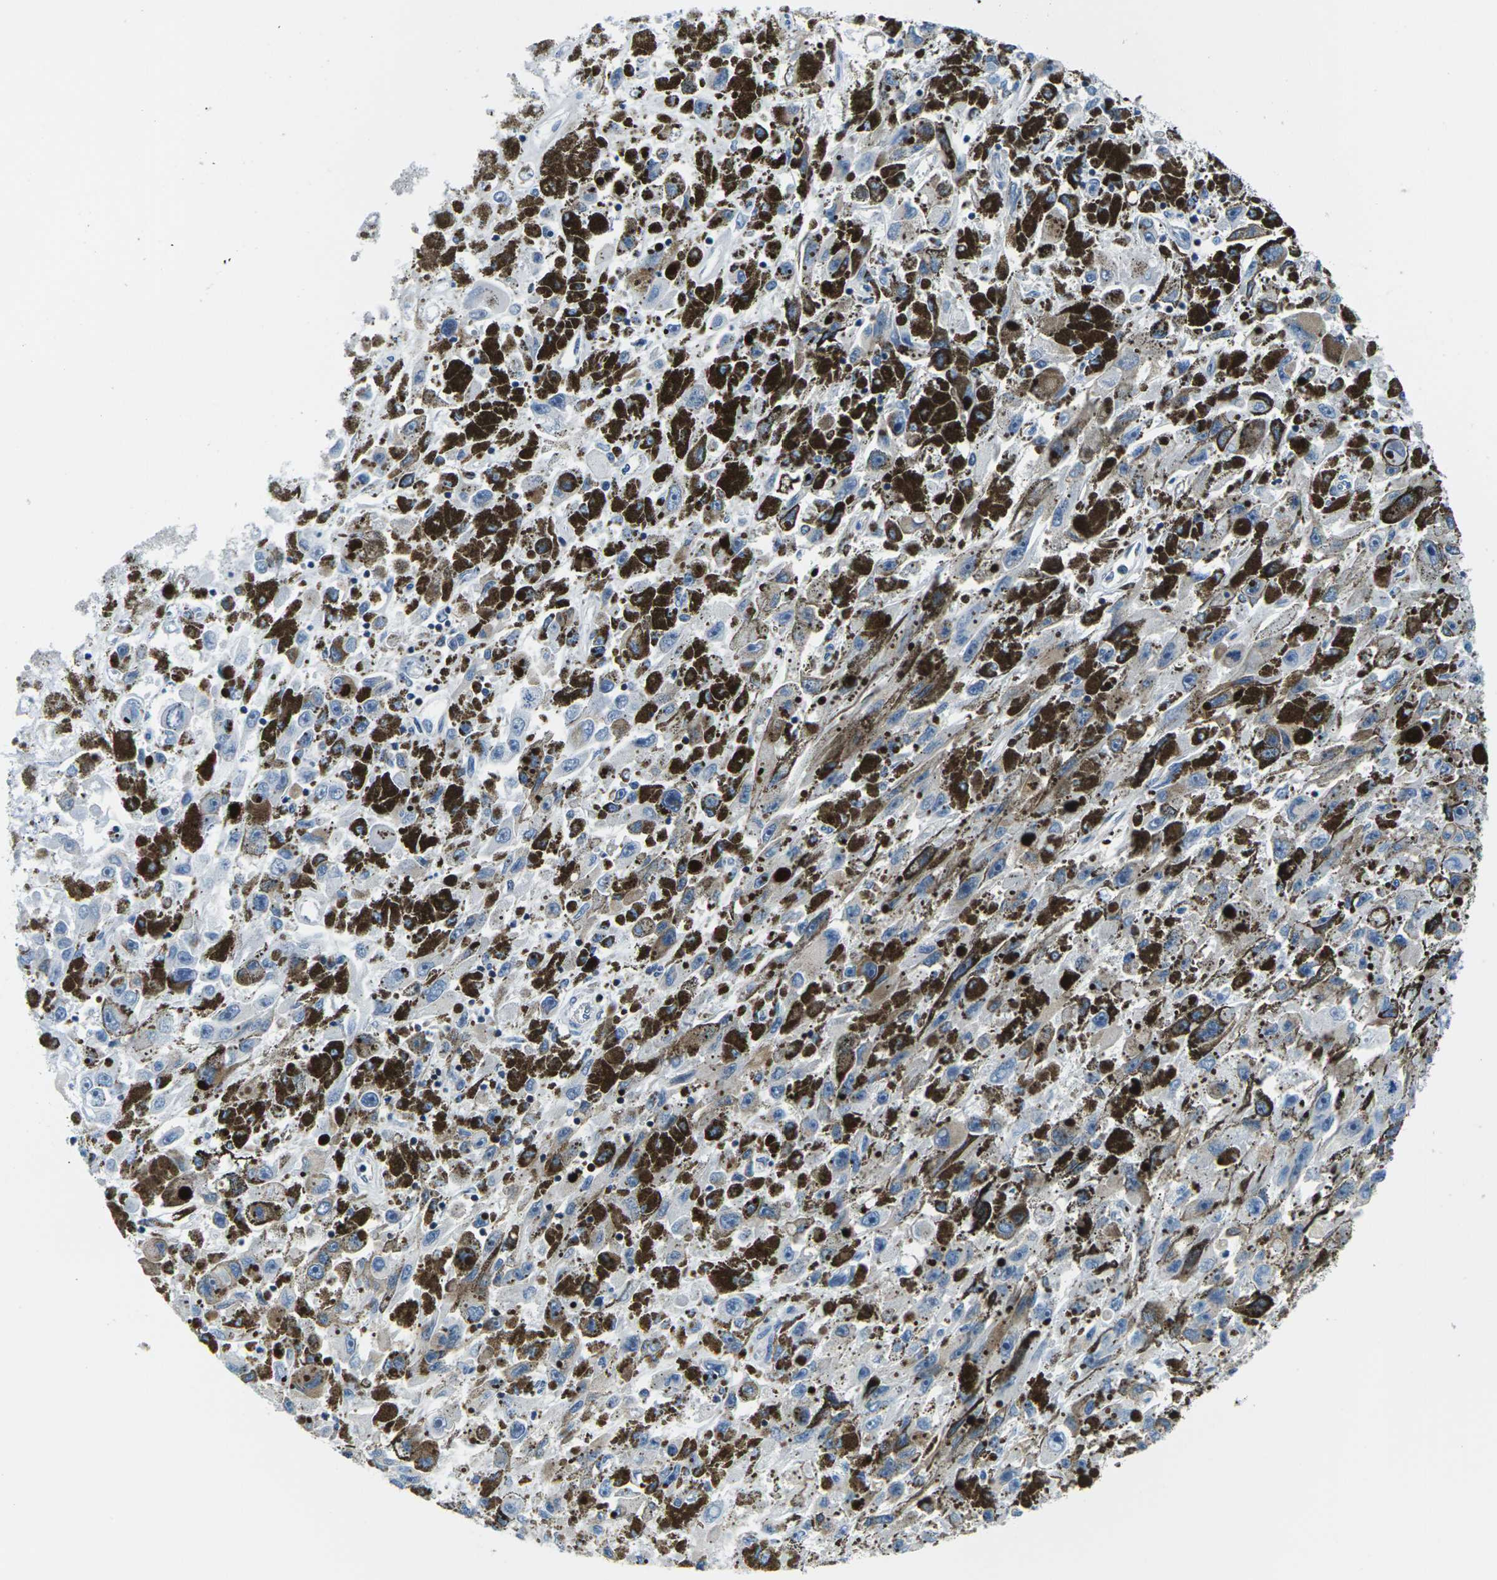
{"staining": {"intensity": "weak", "quantity": "25%-75%", "location": "cytoplasmic/membranous"}, "tissue": "melanoma", "cell_type": "Tumor cells", "image_type": "cancer", "snomed": [{"axis": "morphology", "description": "Malignant melanoma, NOS"}, {"axis": "topography", "description": "Skin"}], "caption": "Malignant melanoma stained with IHC displays weak cytoplasmic/membranous expression in about 25%-75% of tumor cells.", "gene": "SOCS4", "patient": {"sex": "female", "age": 104}}